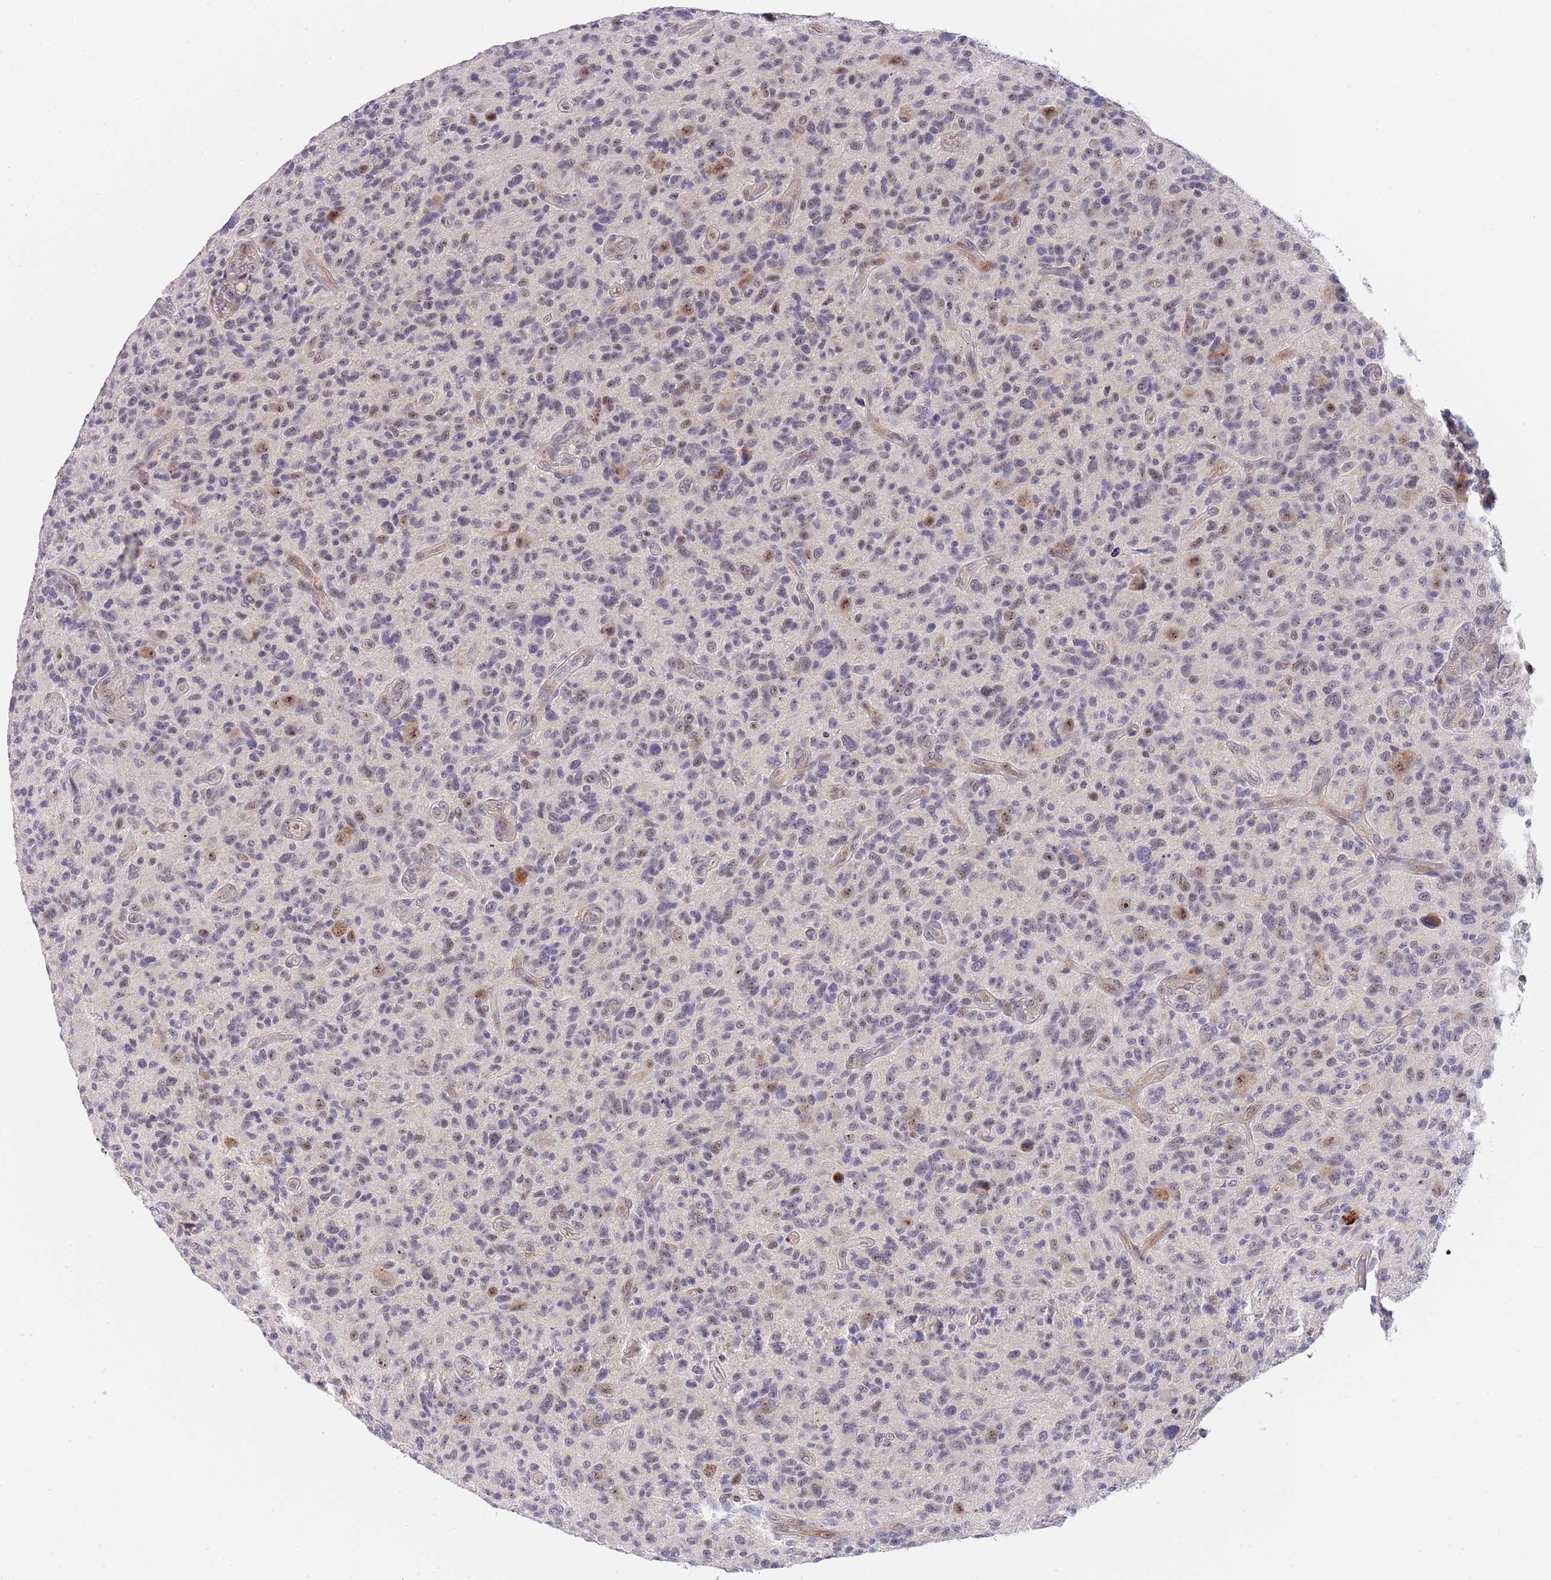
{"staining": {"intensity": "weak", "quantity": "<25%", "location": "nuclear"}, "tissue": "glioma", "cell_type": "Tumor cells", "image_type": "cancer", "snomed": [{"axis": "morphology", "description": "Glioma, malignant, High grade"}, {"axis": "topography", "description": "Brain"}], "caption": "A histopathology image of human malignant high-grade glioma is negative for staining in tumor cells.", "gene": "PLCL2", "patient": {"sex": "male", "age": 47}}